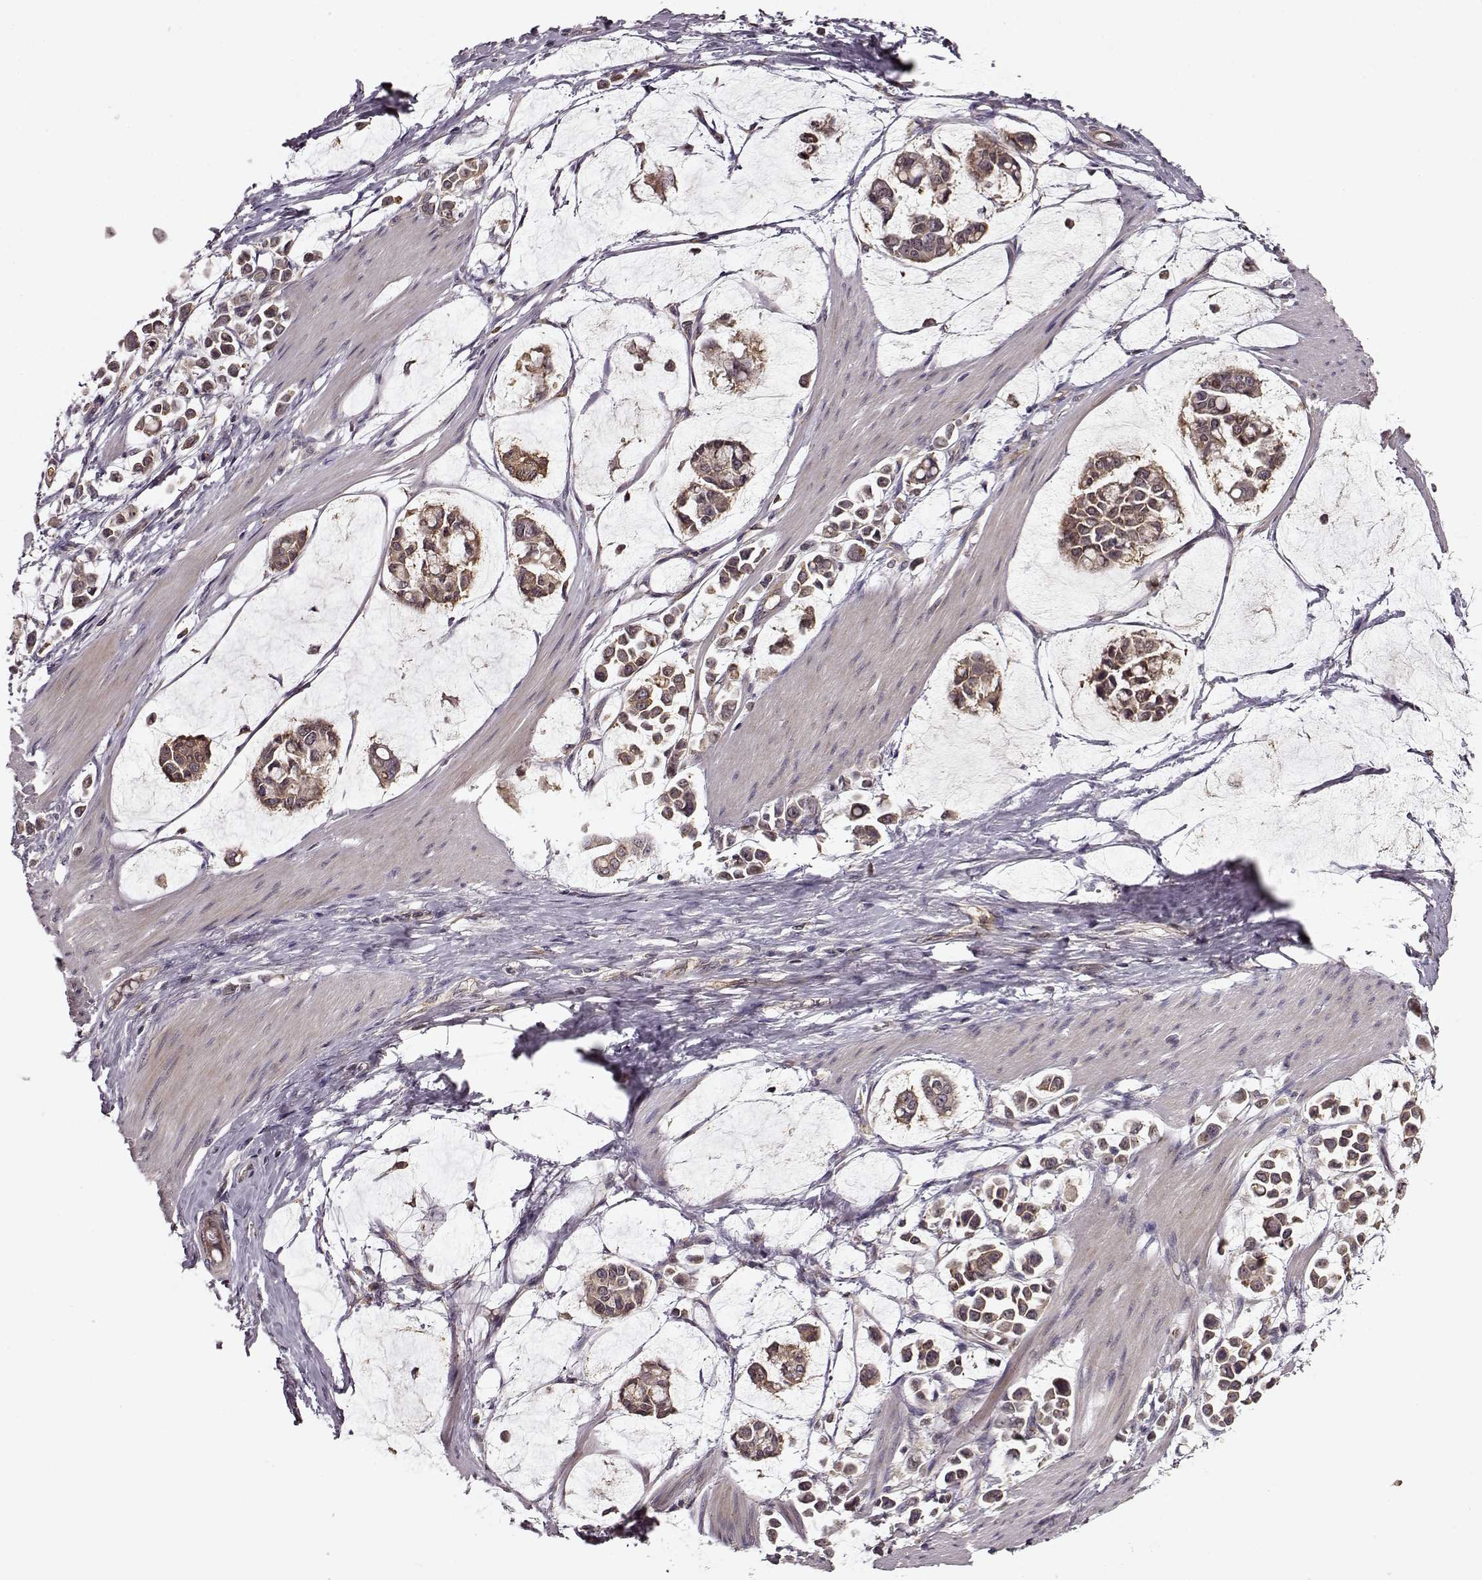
{"staining": {"intensity": "moderate", "quantity": ">75%", "location": "cytoplasmic/membranous"}, "tissue": "stomach cancer", "cell_type": "Tumor cells", "image_type": "cancer", "snomed": [{"axis": "morphology", "description": "Adenocarcinoma, NOS"}, {"axis": "topography", "description": "Stomach"}], "caption": "This is a histology image of IHC staining of stomach cancer, which shows moderate staining in the cytoplasmic/membranous of tumor cells.", "gene": "IFRD2", "patient": {"sex": "male", "age": 82}}